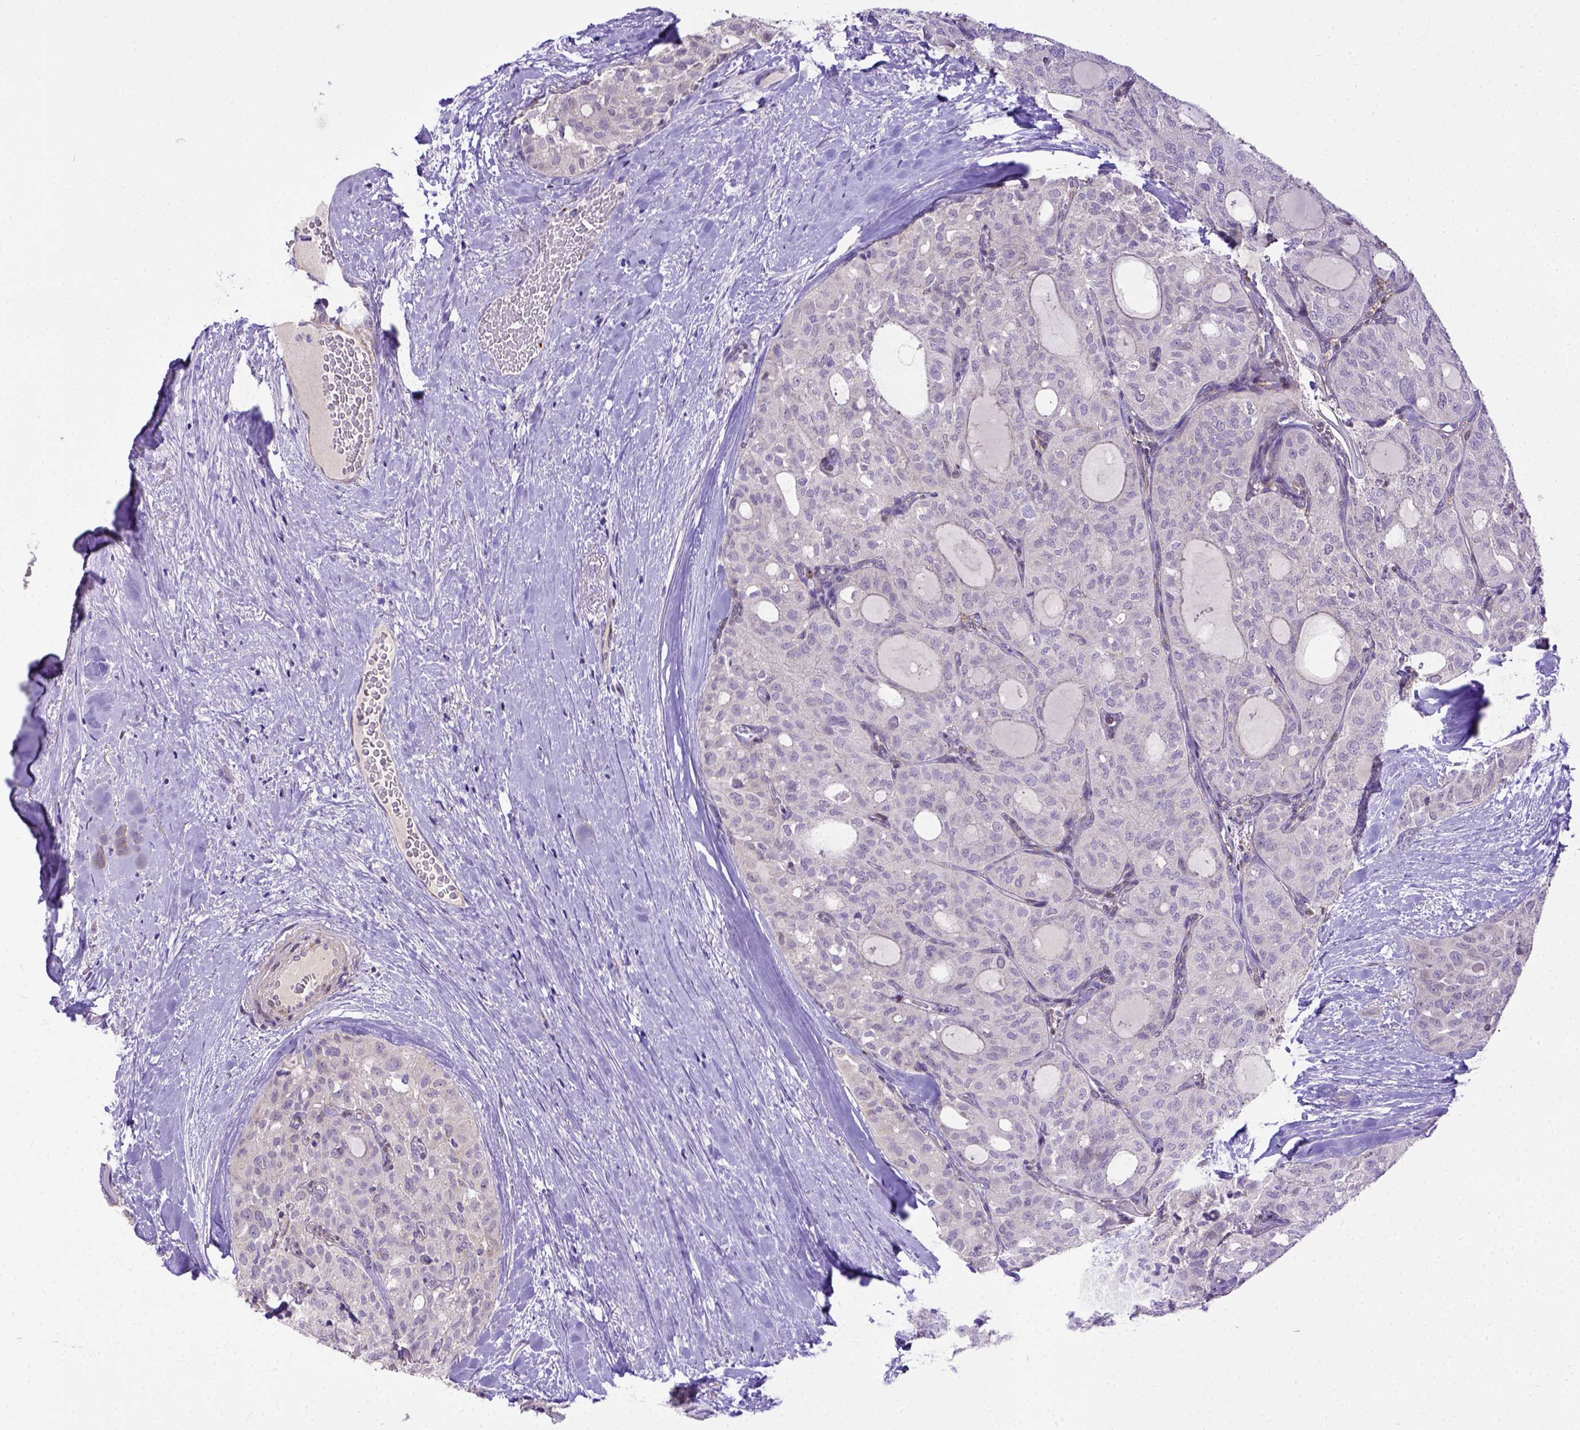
{"staining": {"intensity": "negative", "quantity": "none", "location": "none"}, "tissue": "thyroid cancer", "cell_type": "Tumor cells", "image_type": "cancer", "snomed": [{"axis": "morphology", "description": "Follicular adenoma carcinoma, NOS"}, {"axis": "topography", "description": "Thyroid gland"}], "caption": "Immunohistochemistry (IHC) image of neoplastic tissue: thyroid cancer (follicular adenoma carcinoma) stained with DAB (3,3'-diaminobenzidine) demonstrates no significant protein expression in tumor cells.", "gene": "BTN1A1", "patient": {"sex": "male", "age": 75}}